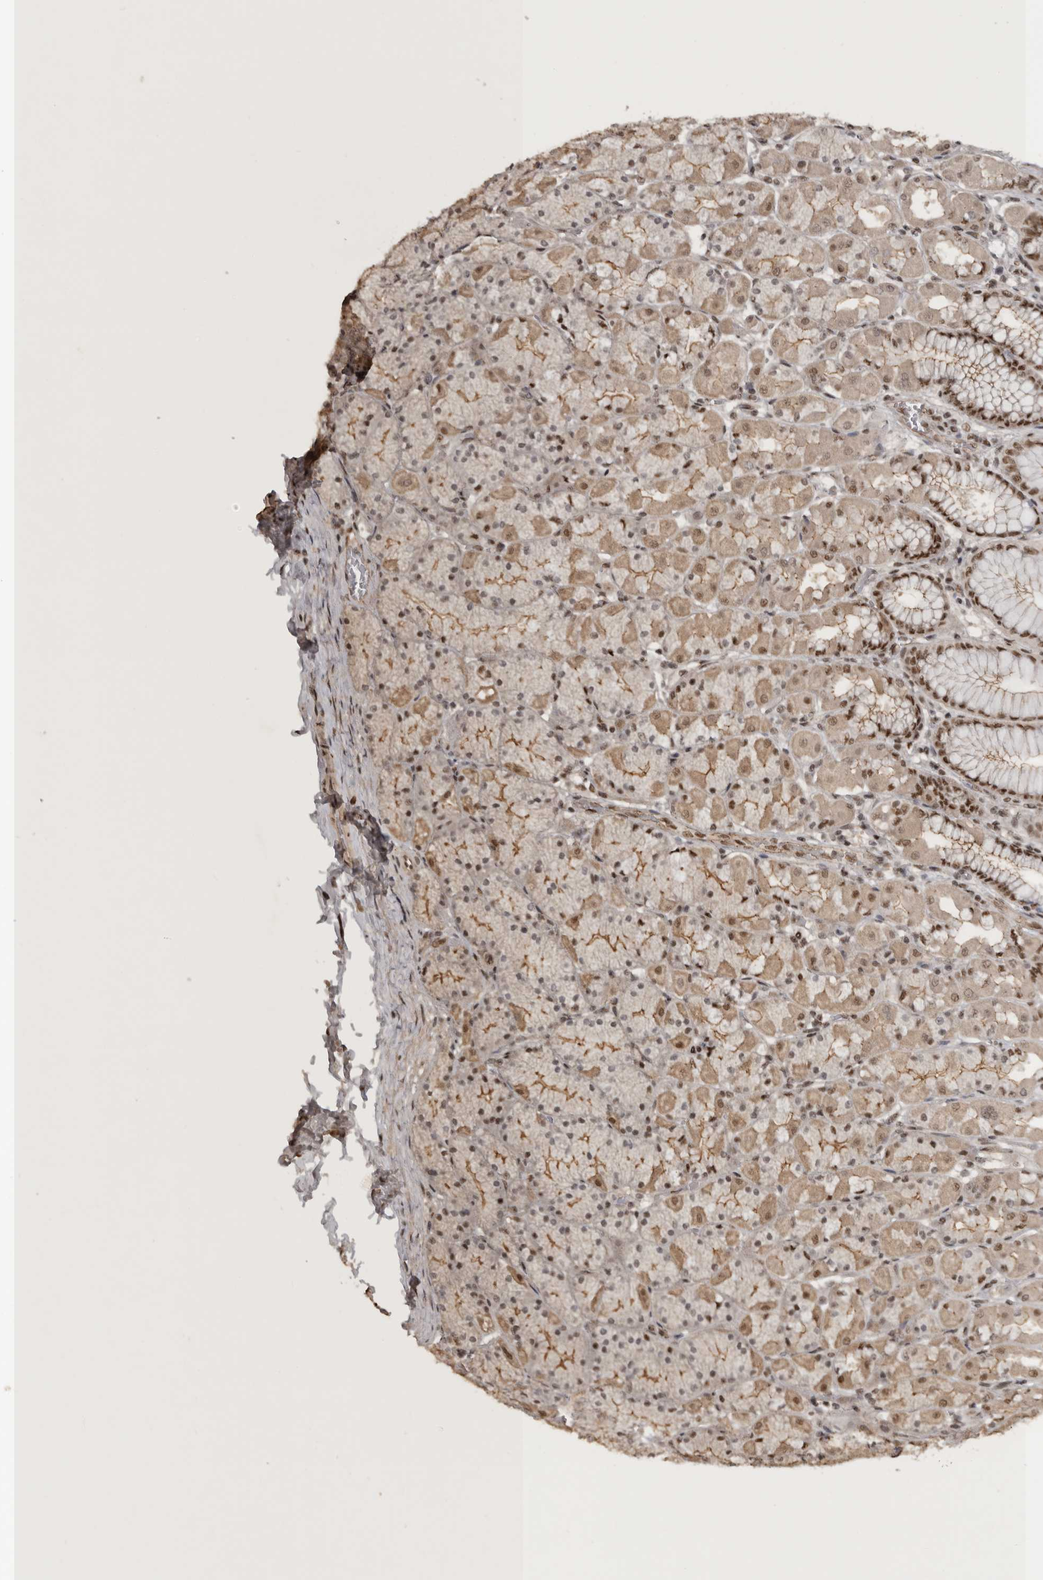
{"staining": {"intensity": "strong", "quantity": ">75%", "location": "cytoplasmic/membranous,nuclear"}, "tissue": "stomach", "cell_type": "Glandular cells", "image_type": "normal", "snomed": [{"axis": "morphology", "description": "Normal tissue, NOS"}, {"axis": "topography", "description": "Stomach, upper"}], "caption": "An image showing strong cytoplasmic/membranous,nuclear positivity in approximately >75% of glandular cells in normal stomach, as visualized by brown immunohistochemical staining.", "gene": "CBLL1", "patient": {"sex": "female", "age": 56}}